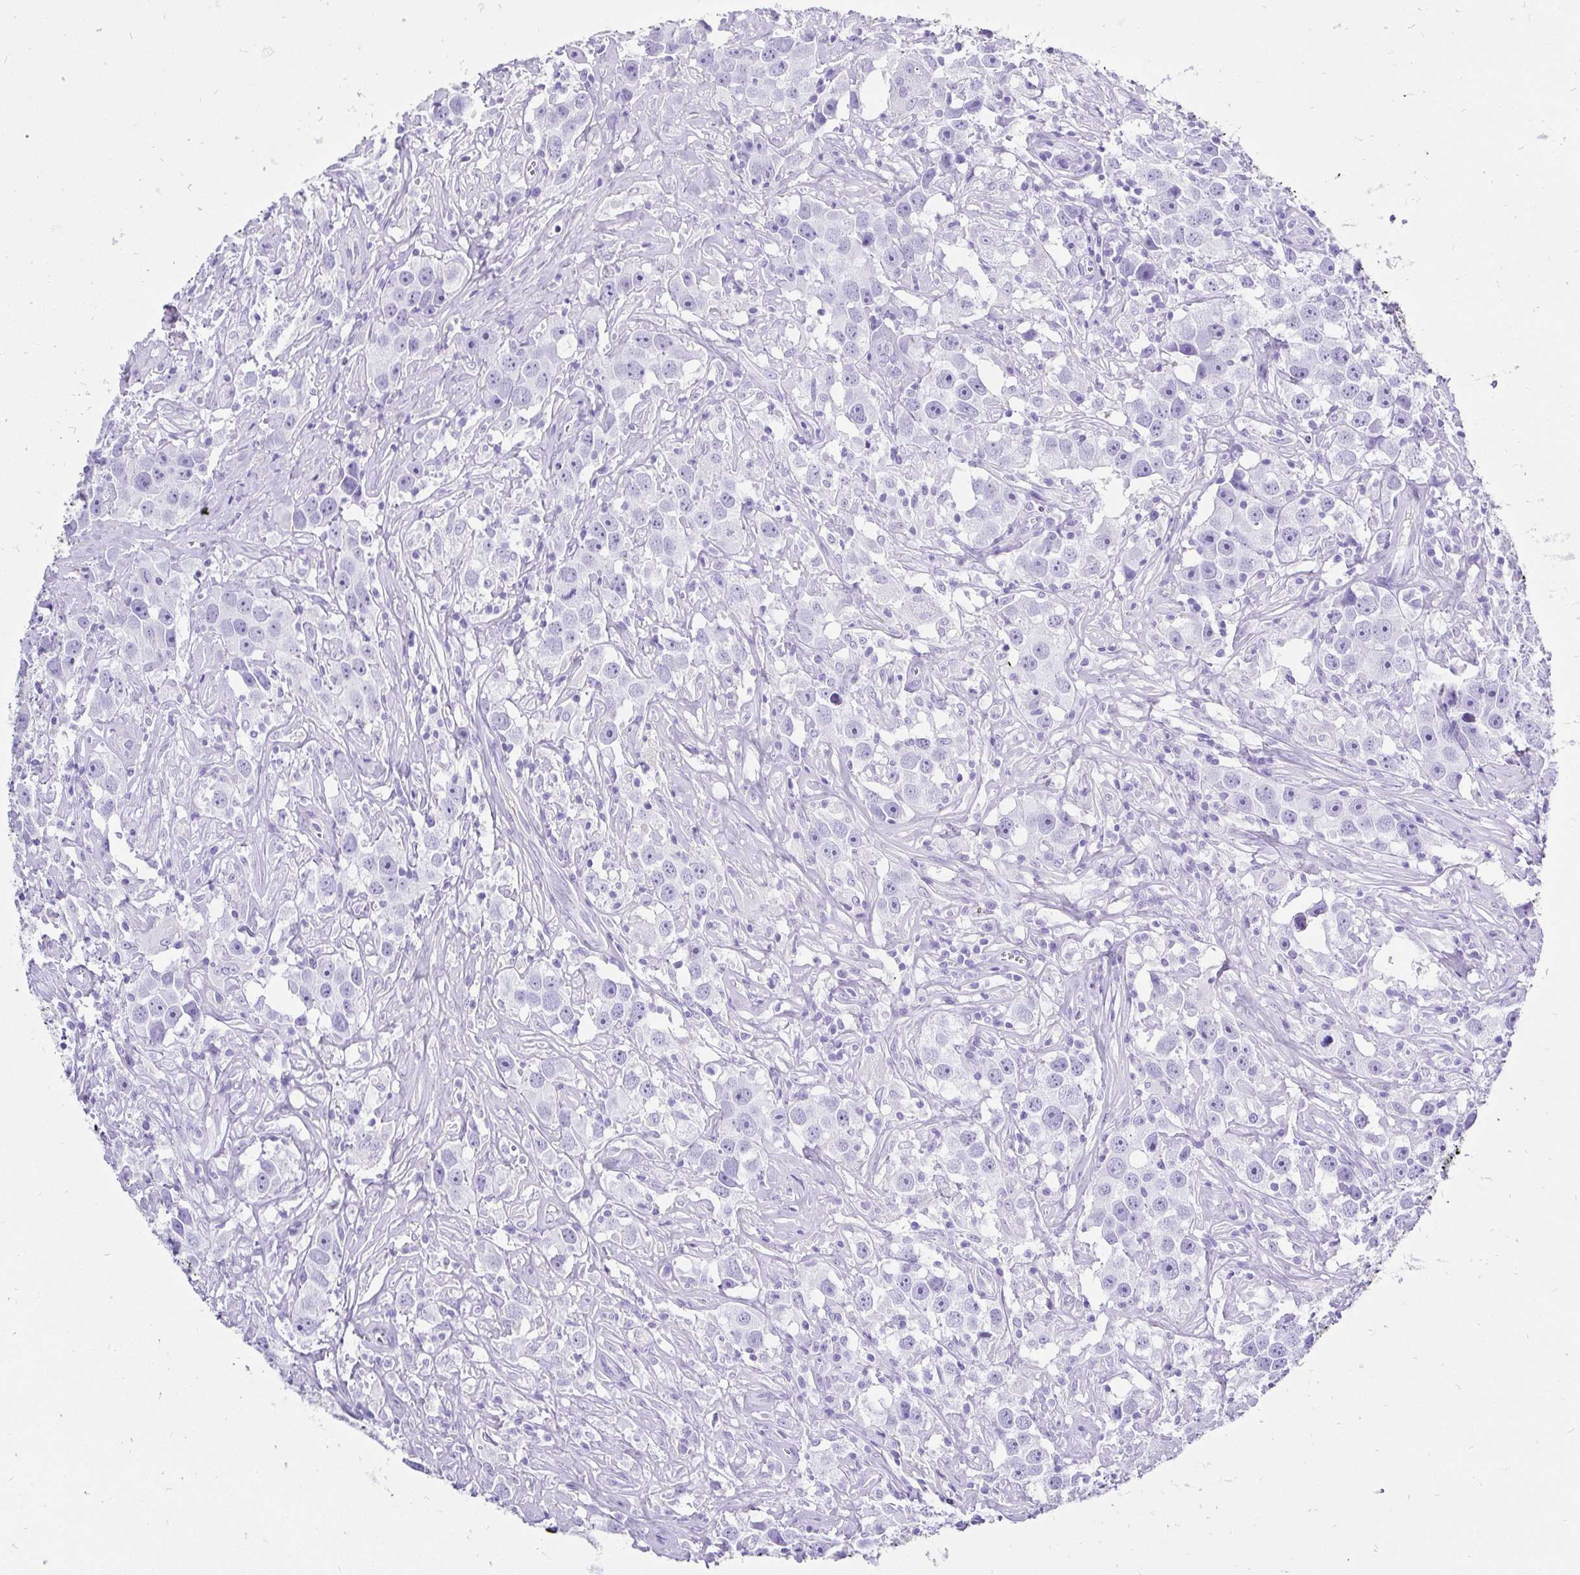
{"staining": {"intensity": "negative", "quantity": "none", "location": "none"}, "tissue": "testis cancer", "cell_type": "Tumor cells", "image_type": "cancer", "snomed": [{"axis": "morphology", "description": "Seminoma, NOS"}, {"axis": "topography", "description": "Testis"}], "caption": "High power microscopy photomicrograph of an IHC photomicrograph of testis cancer (seminoma), revealing no significant staining in tumor cells.", "gene": "KRT13", "patient": {"sex": "male", "age": 49}}